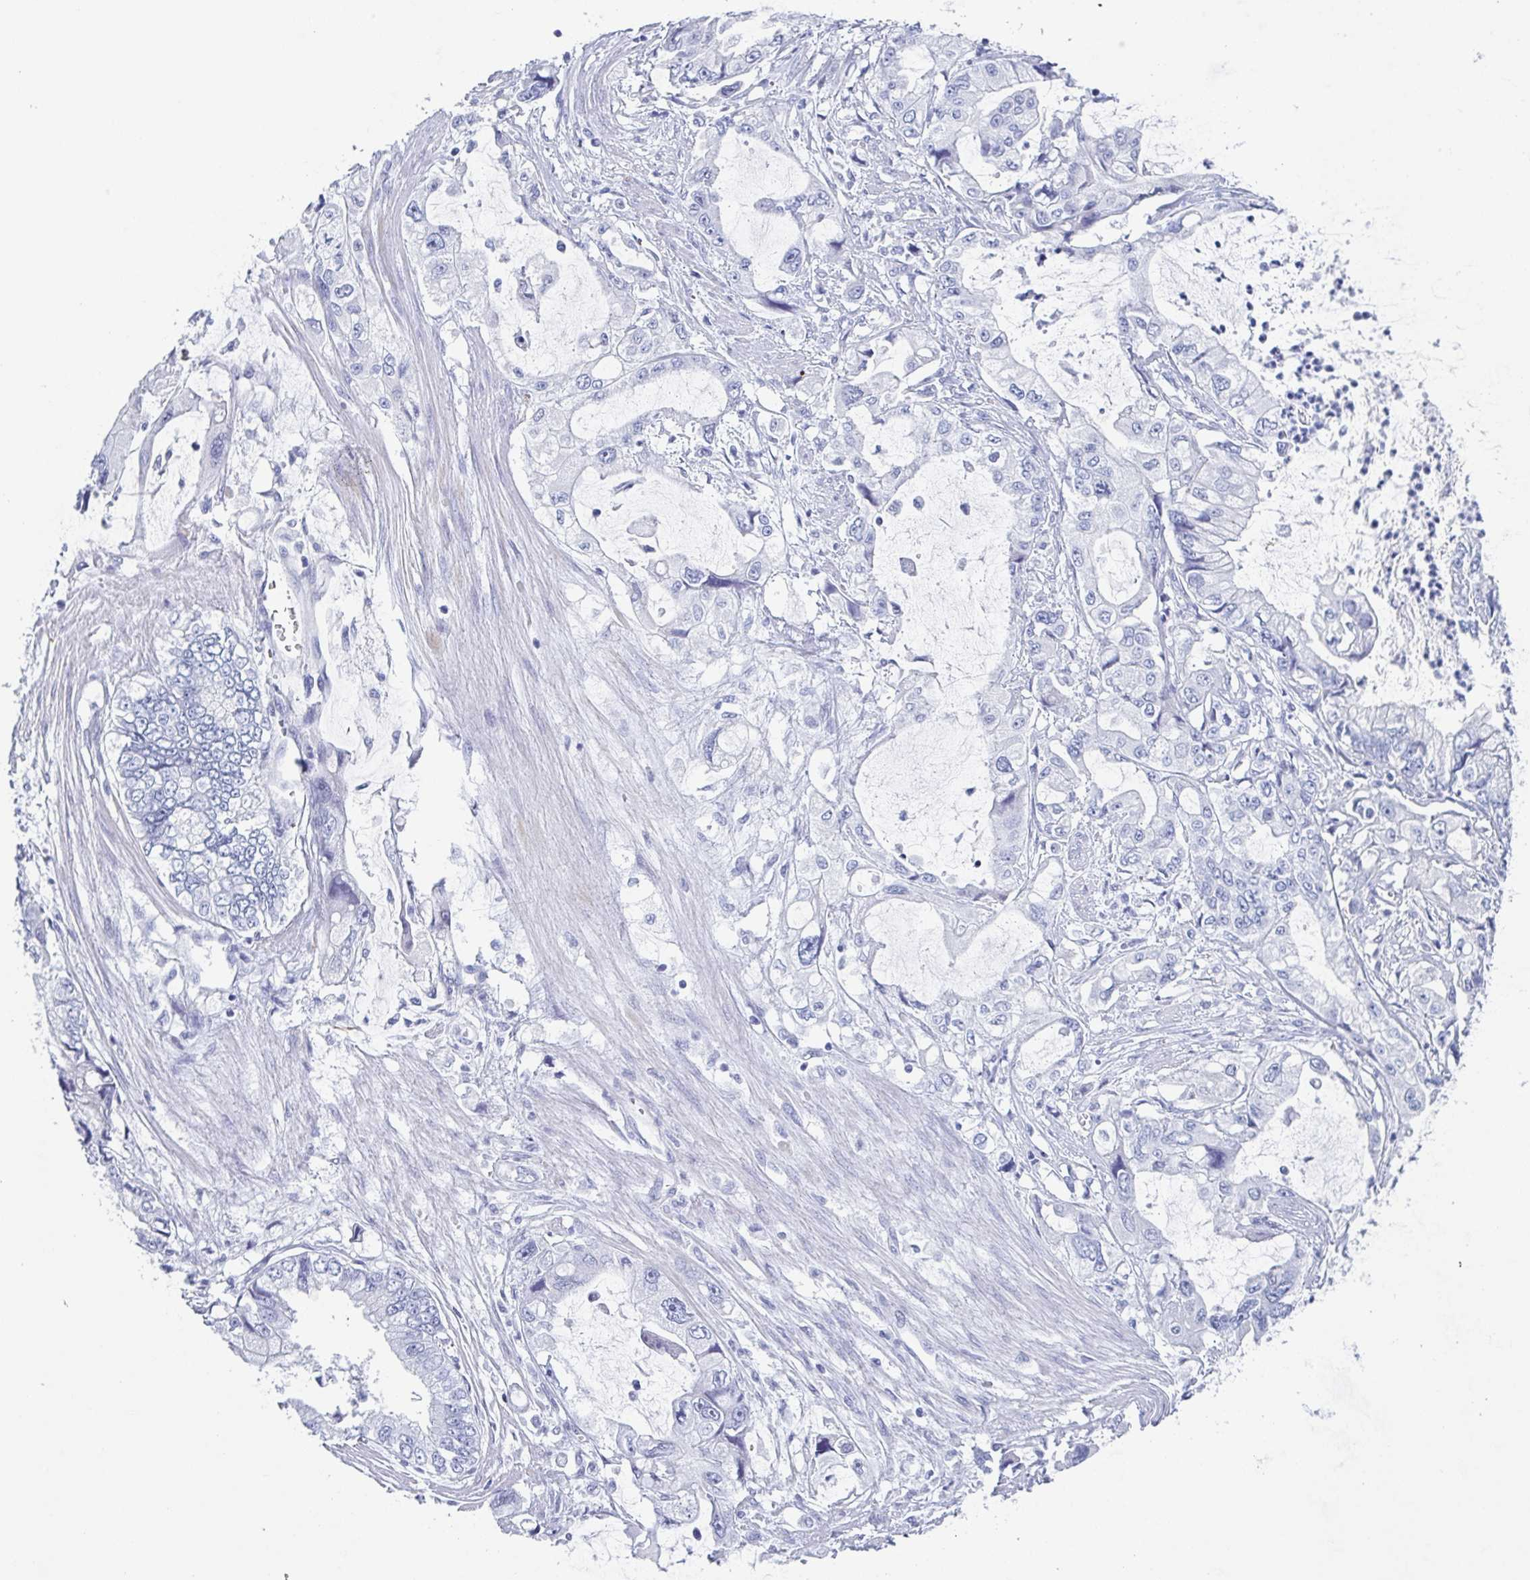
{"staining": {"intensity": "negative", "quantity": "none", "location": "none"}, "tissue": "stomach cancer", "cell_type": "Tumor cells", "image_type": "cancer", "snomed": [{"axis": "morphology", "description": "Adenocarcinoma, NOS"}, {"axis": "topography", "description": "Pancreas"}, {"axis": "topography", "description": "Stomach, upper"}, {"axis": "topography", "description": "Stomach"}], "caption": "Immunohistochemistry (IHC) histopathology image of stomach cancer stained for a protein (brown), which reveals no positivity in tumor cells. Nuclei are stained in blue.", "gene": "DYNC1I1", "patient": {"sex": "male", "age": 77}}